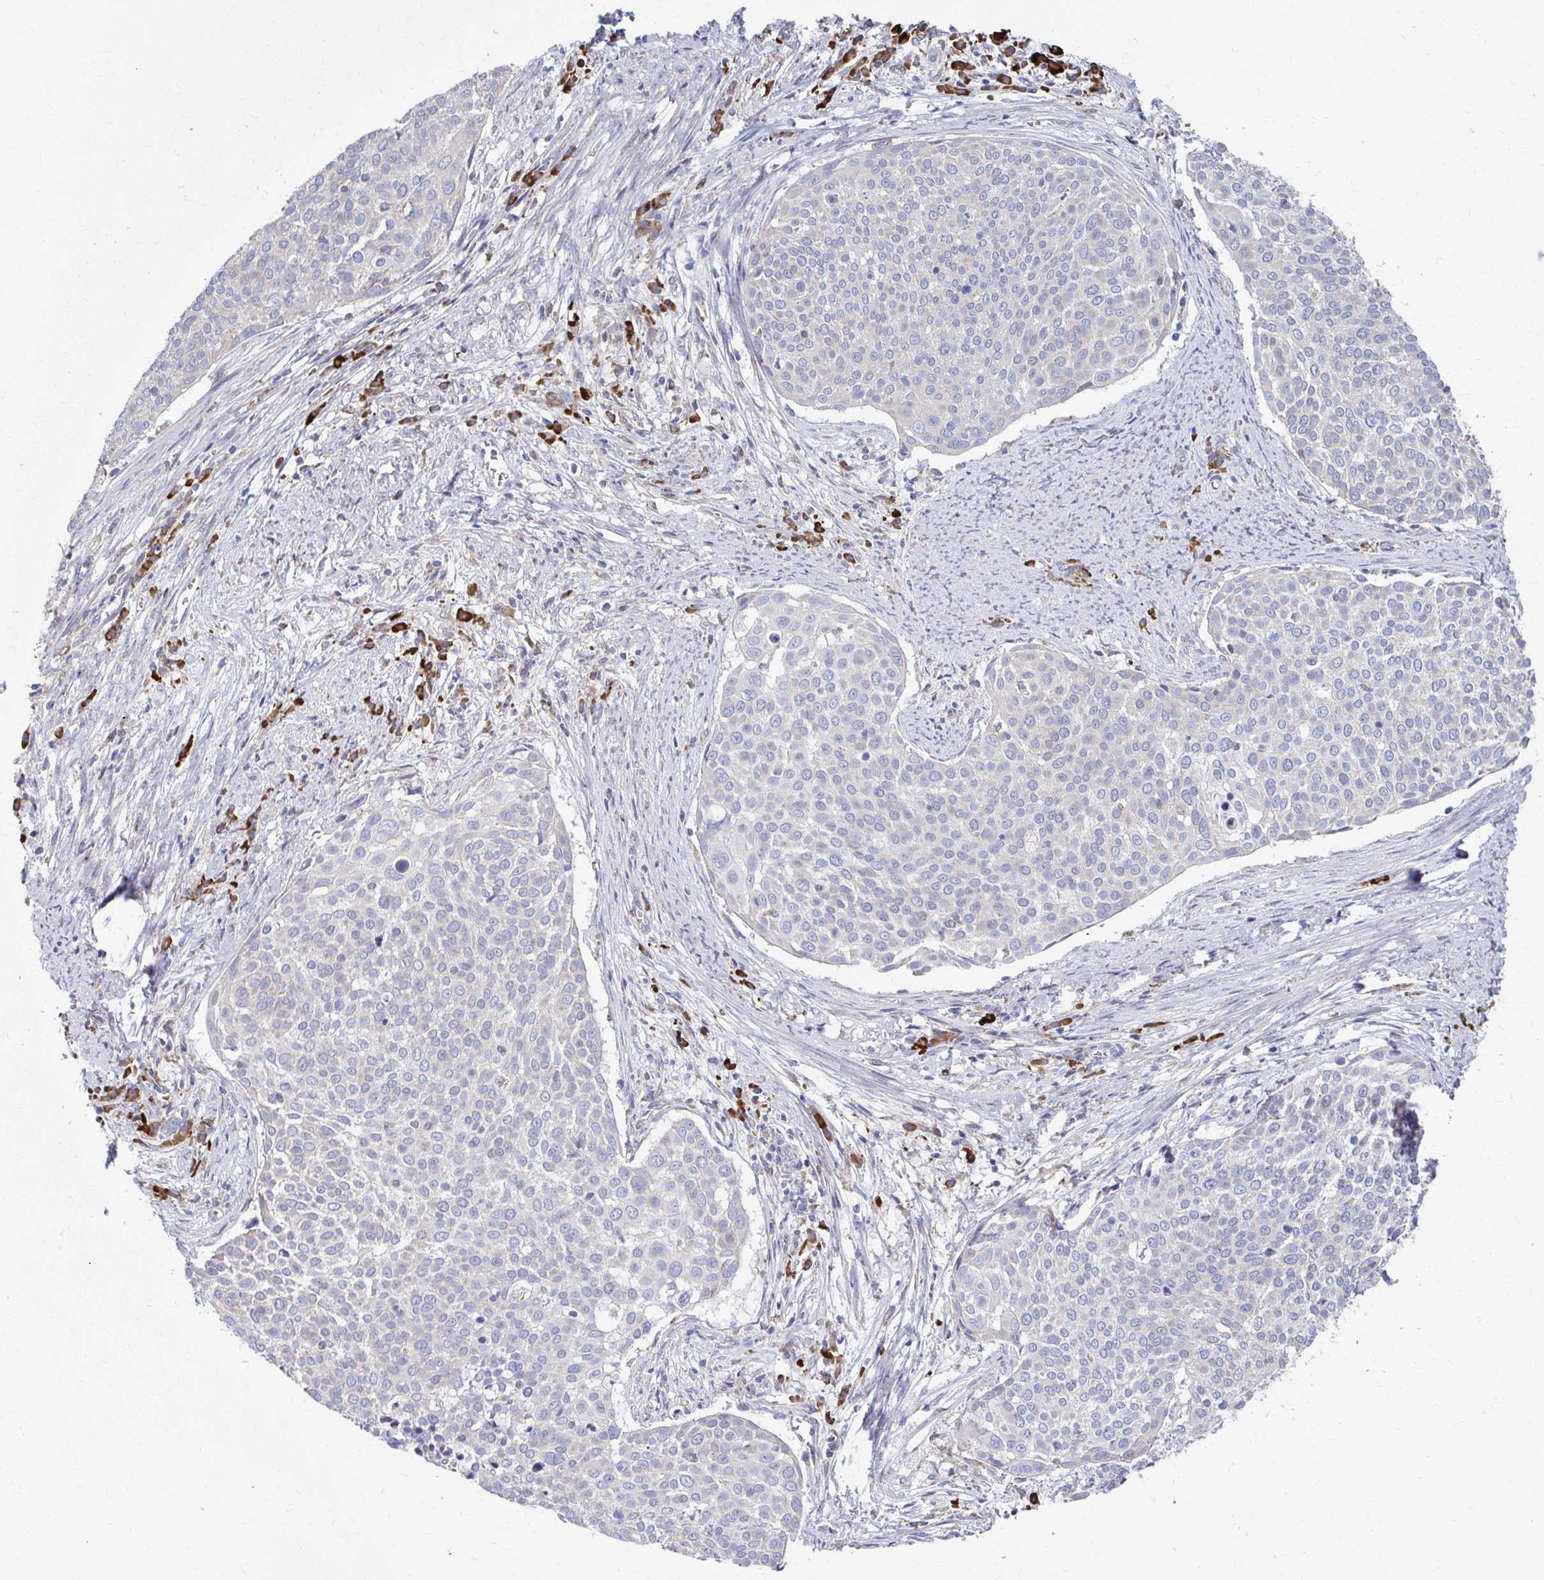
{"staining": {"intensity": "negative", "quantity": "none", "location": "none"}, "tissue": "cervical cancer", "cell_type": "Tumor cells", "image_type": "cancer", "snomed": [{"axis": "morphology", "description": "Squamous cell carcinoma, NOS"}, {"axis": "topography", "description": "Cervix"}], "caption": "IHC photomicrograph of human cervical squamous cell carcinoma stained for a protein (brown), which exhibits no positivity in tumor cells.", "gene": "FKBP2", "patient": {"sex": "female", "age": 39}}